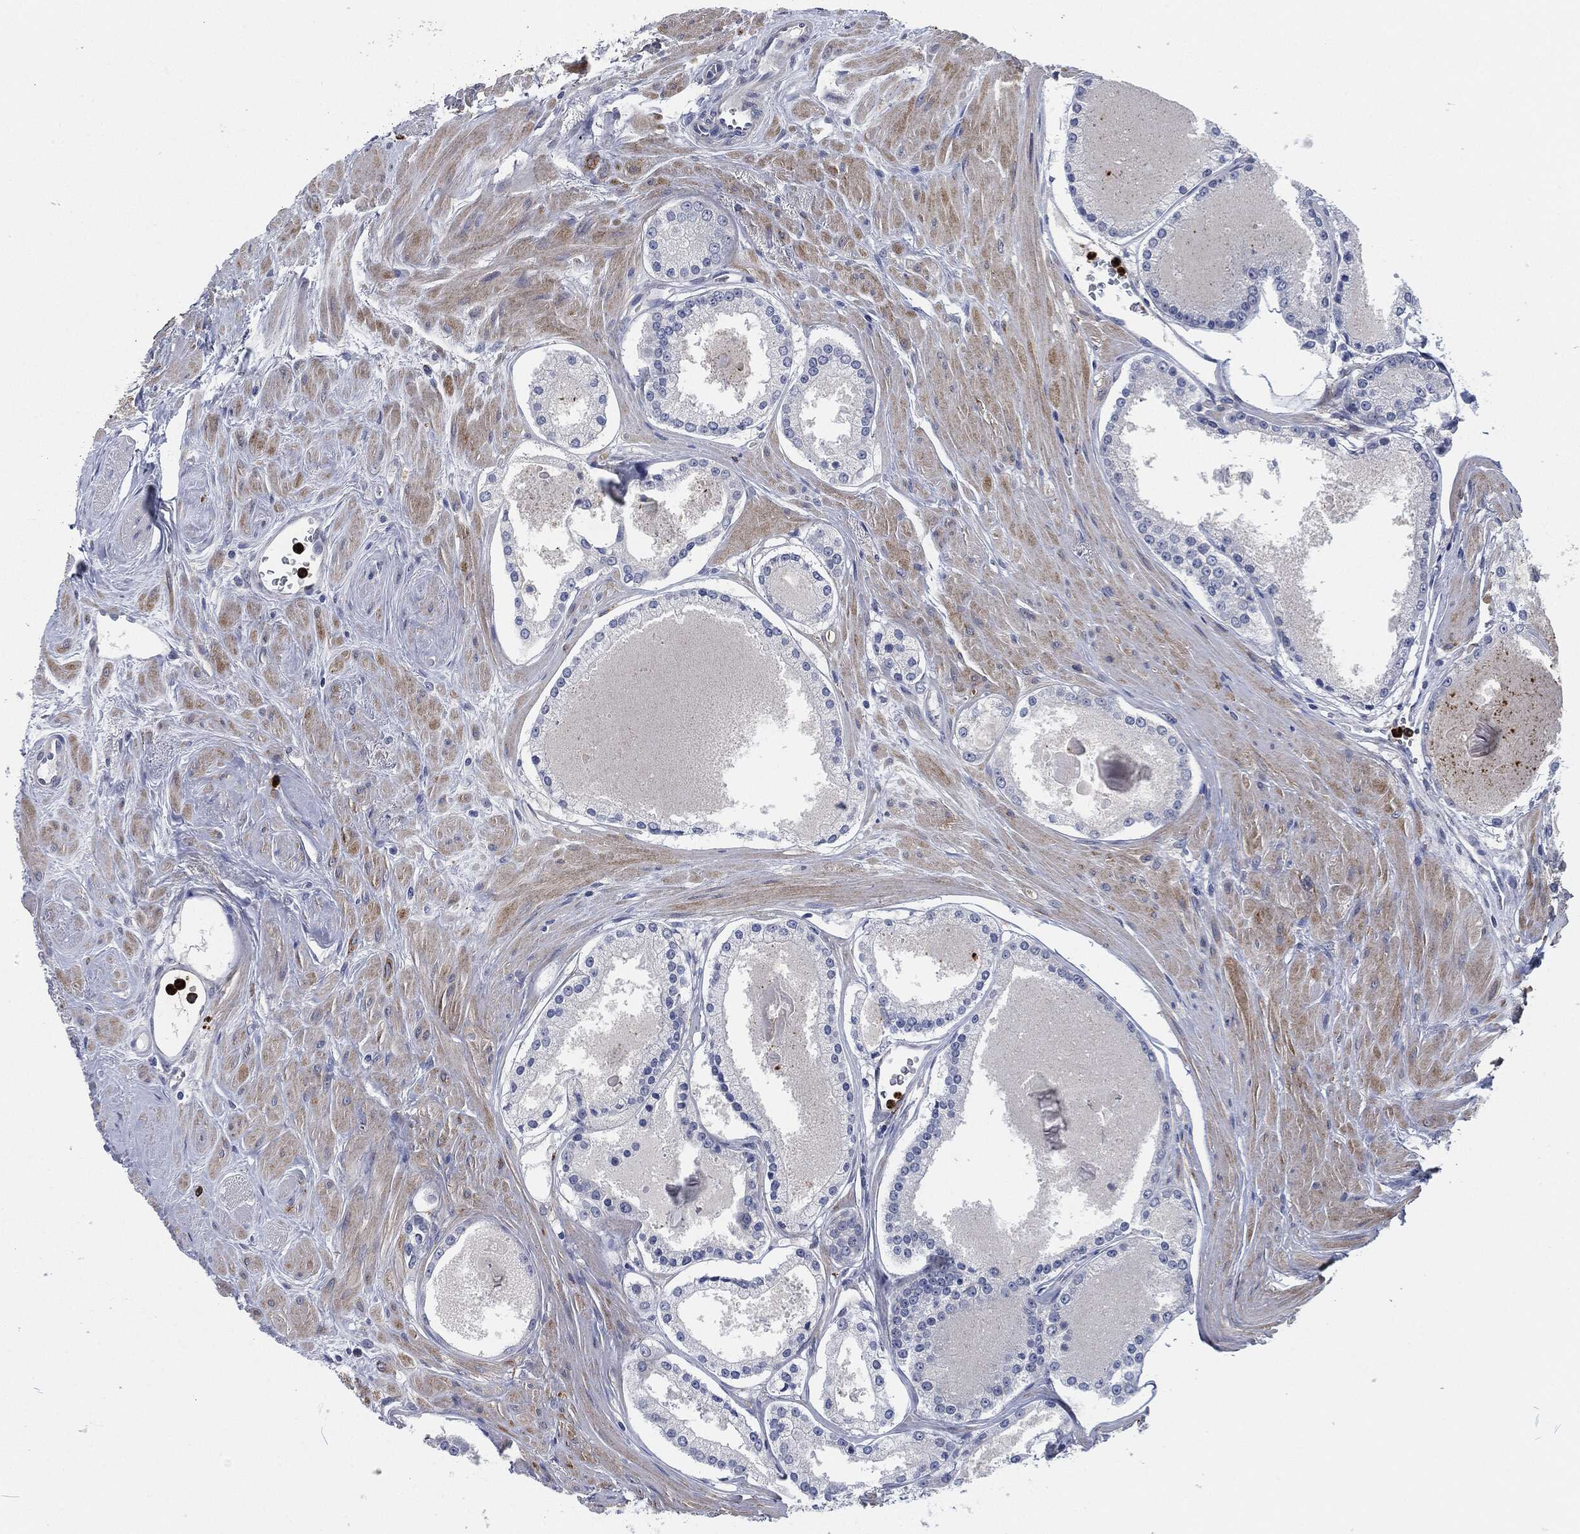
{"staining": {"intensity": "negative", "quantity": "none", "location": "none"}, "tissue": "prostate cancer", "cell_type": "Tumor cells", "image_type": "cancer", "snomed": [{"axis": "morphology", "description": "Adenocarcinoma, NOS"}, {"axis": "topography", "description": "Prostate"}], "caption": "Adenocarcinoma (prostate) stained for a protein using immunohistochemistry (IHC) exhibits no staining tumor cells.", "gene": "MPO", "patient": {"sex": "male", "age": 61}}